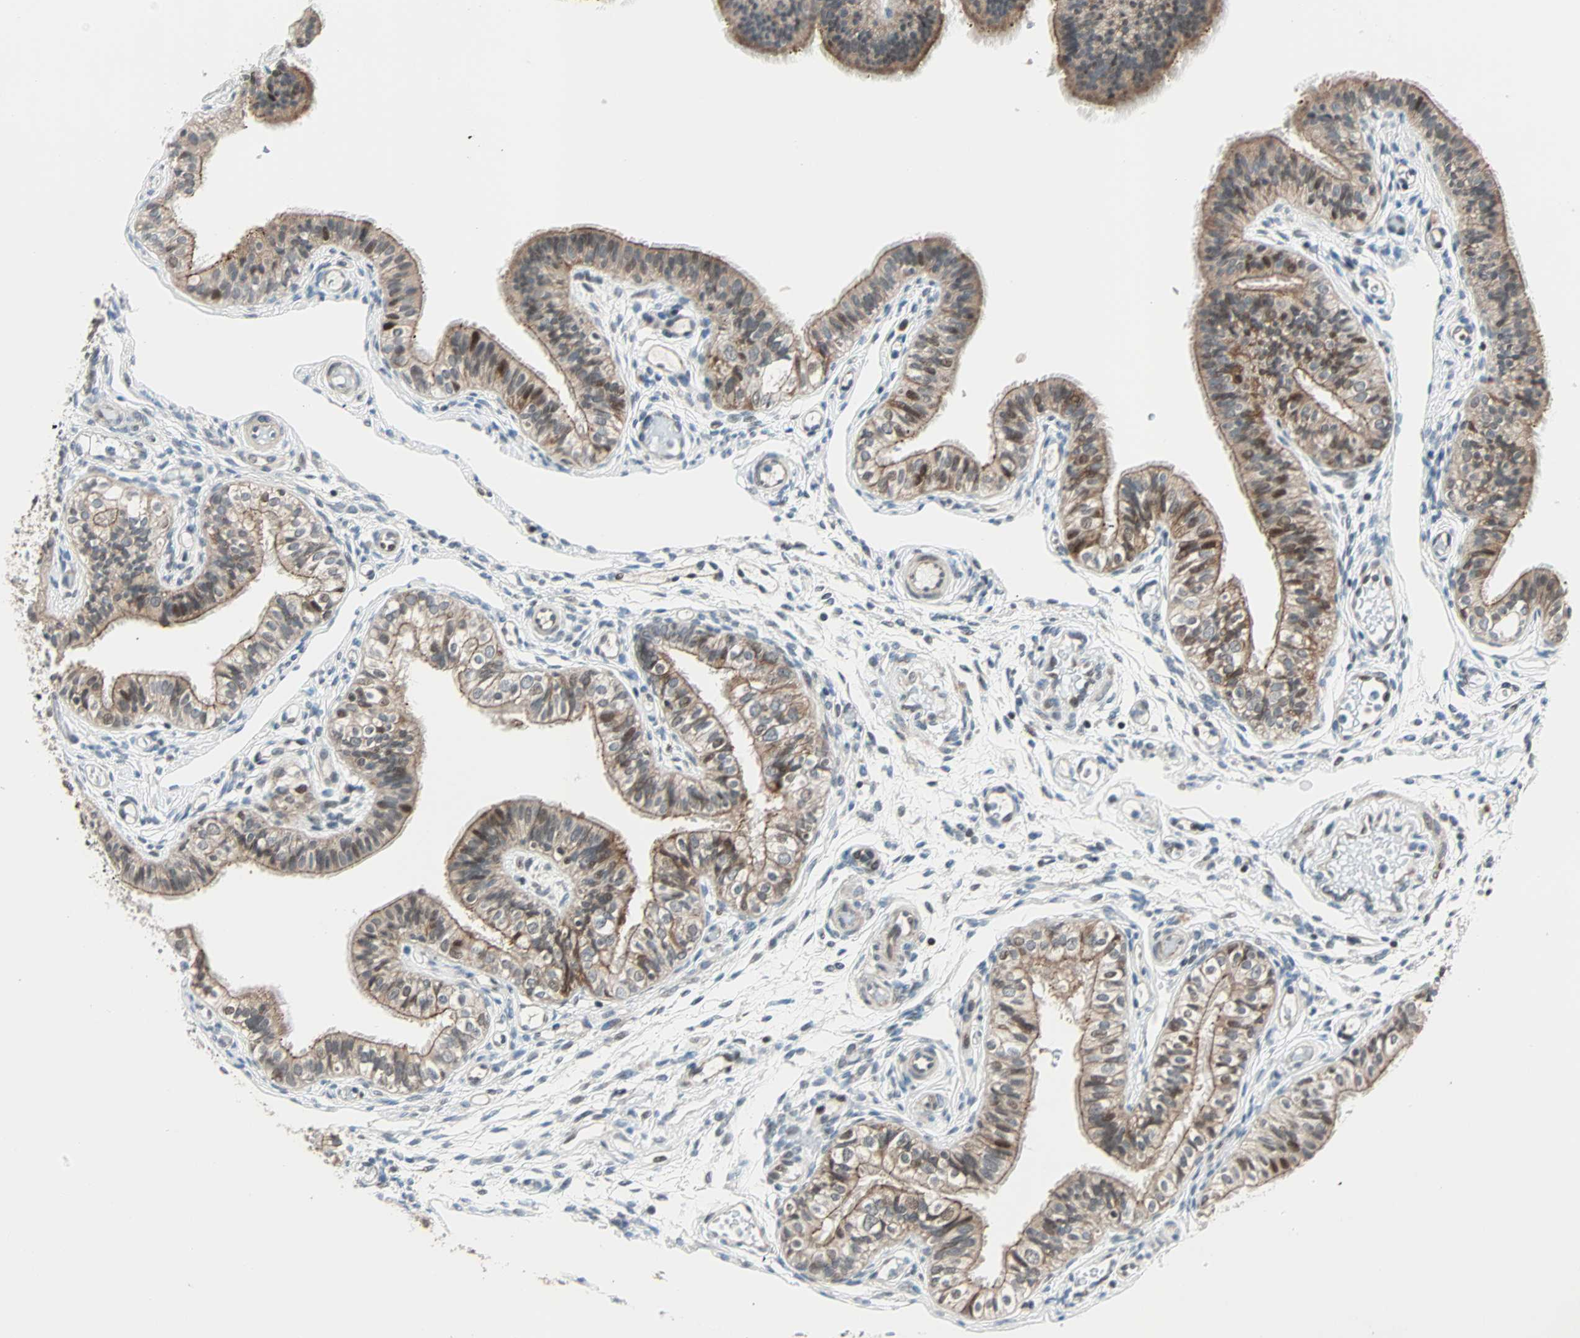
{"staining": {"intensity": "moderate", "quantity": ">75%", "location": "cytoplasmic/membranous,nuclear"}, "tissue": "fallopian tube", "cell_type": "Glandular cells", "image_type": "normal", "snomed": [{"axis": "morphology", "description": "Normal tissue, NOS"}, {"axis": "morphology", "description": "Dermoid, NOS"}, {"axis": "topography", "description": "Fallopian tube"}], "caption": "Unremarkable fallopian tube was stained to show a protein in brown. There is medium levels of moderate cytoplasmic/membranous,nuclear positivity in approximately >75% of glandular cells. The staining was performed using DAB, with brown indicating positive protein expression. Nuclei are stained blue with hematoxylin.", "gene": "CBX4", "patient": {"sex": "female", "age": 33}}